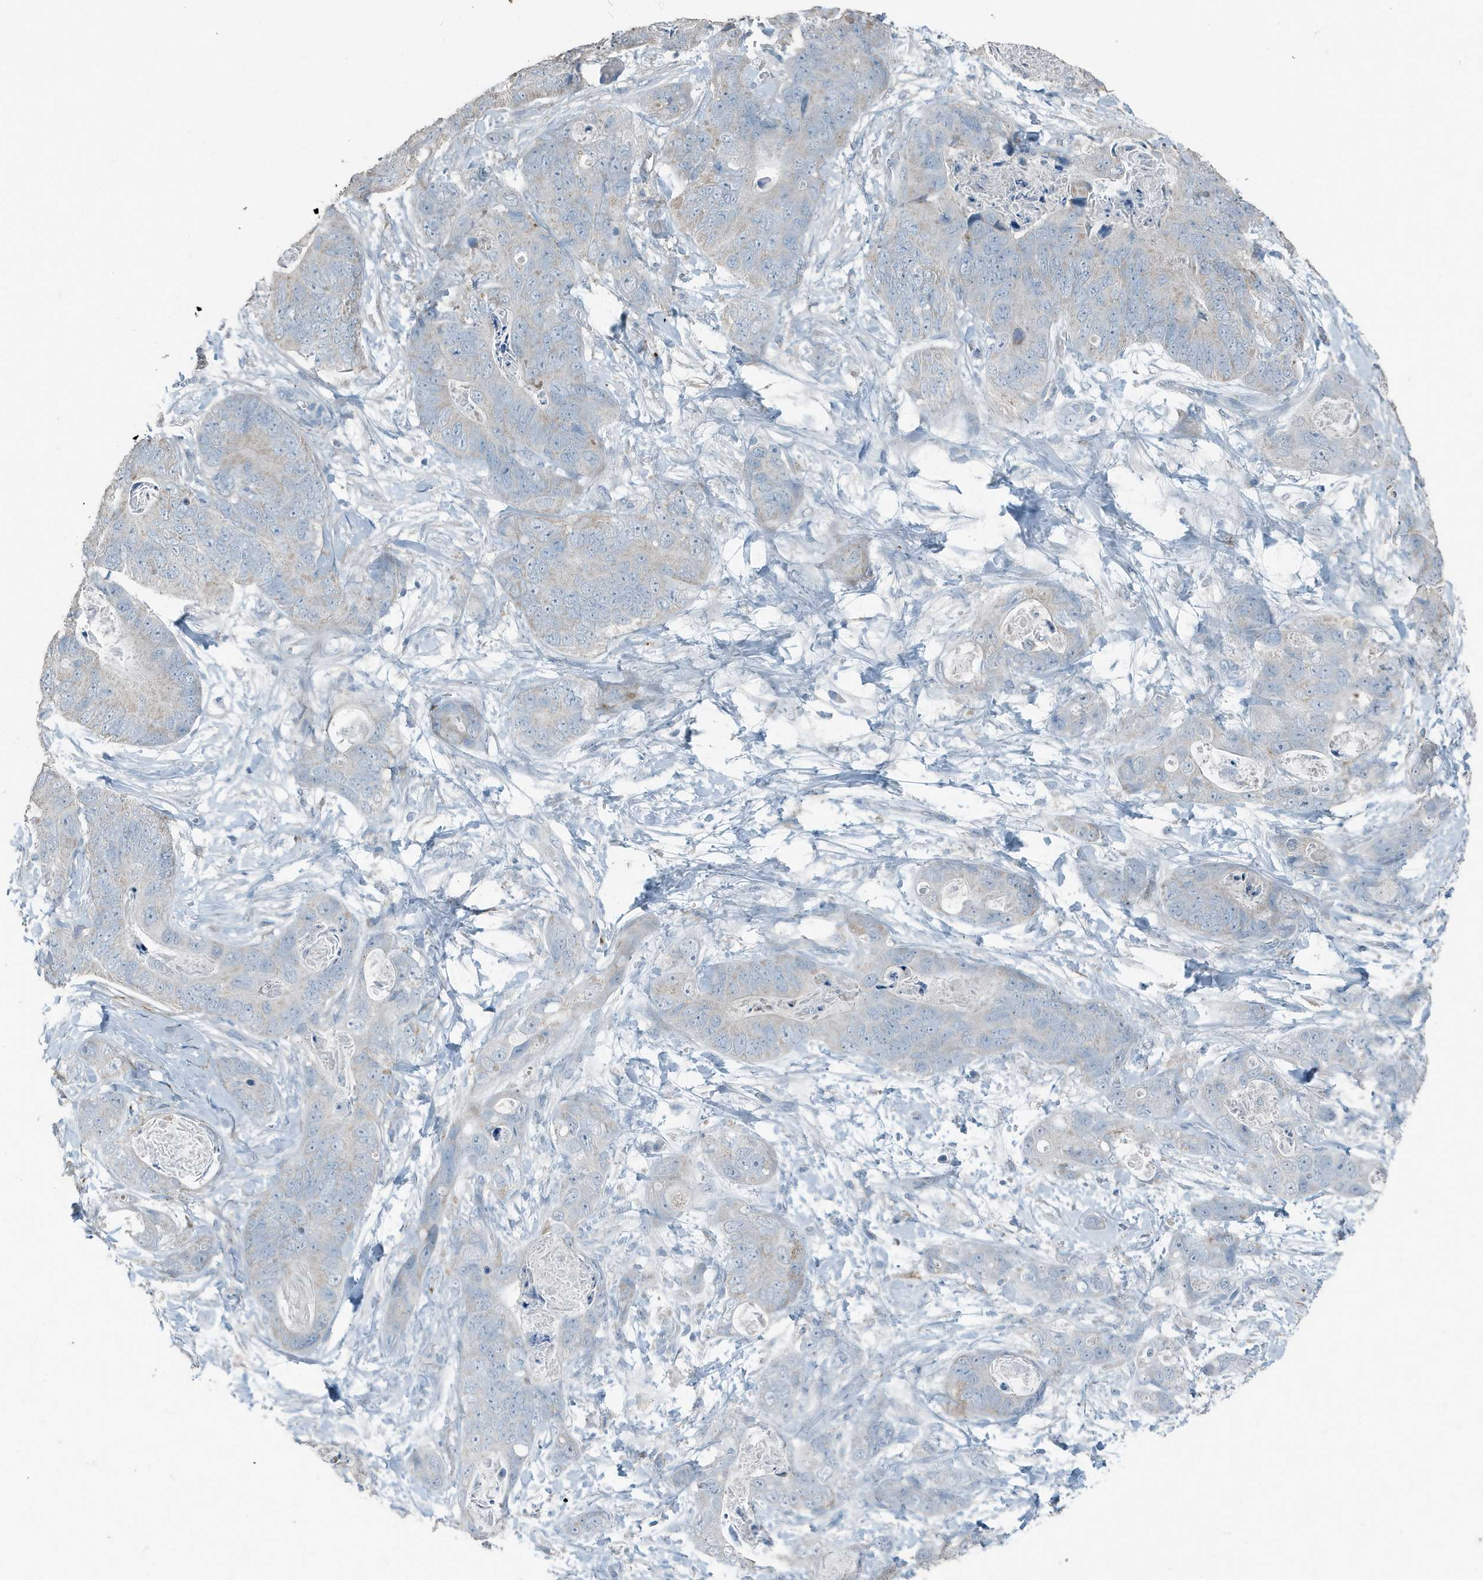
{"staining": {"intensity": "weak", "quantity": "<25%", "location": "cytoplasmic/membranous"}, "tissue": "stomach cancer", "cell_type": "Tumor cells", "image_type": "cancer", "snomed": [{"axis": "morphology", "description": "Adenocarcinoma, NOS"}, {"axis": "topography", "description": "Stomach"}], "caption": "Tumor cells show no significant staining in stomach cancer.", "gene": "FAM162A", "patient": {"sex": "female", "age": 89}}